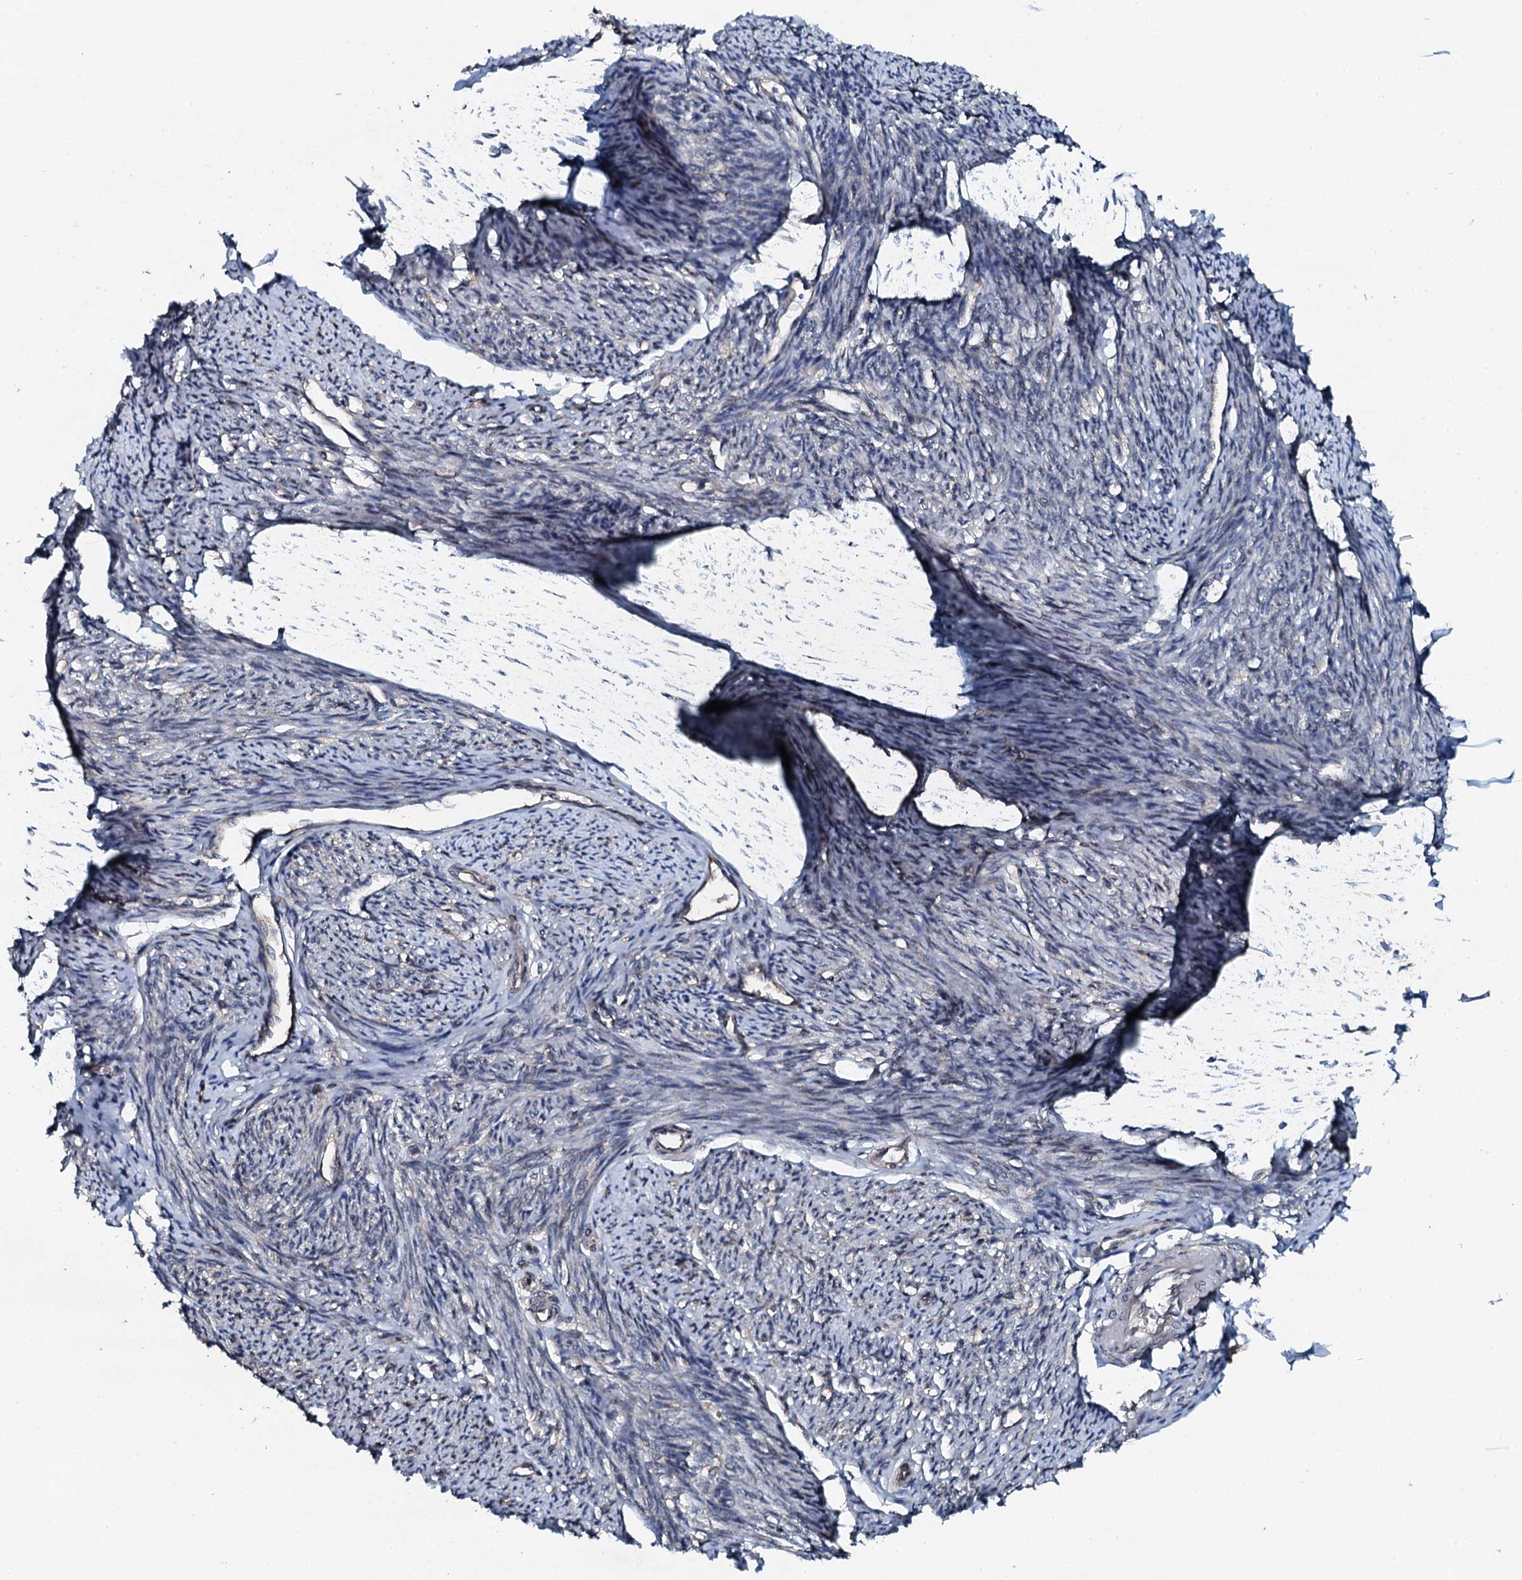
{"staining": {"intensity": "weak", "quantity": "<25%", "location": "cytoplasmic/membranous"}, "tissue": "smooth muscle", "cell_type": "Smooth muscle cells", "image_type": "normal", "snomed": [{"axis": "morphology", "description": "Normal tissue, NOS"}, {"axis": "topography", "description": "Smooth muscle"}, {"axis": "topography", "description": "Uterus"}], "caption": "Immunohistochemistry (IHC) image of normal smooth muscle: smooth muscle stained with DAB displays no significant protein staining in smooth muscle cells.", "gene": "FLYWCH1", "patient": {"sex": "female", "age": 59}}